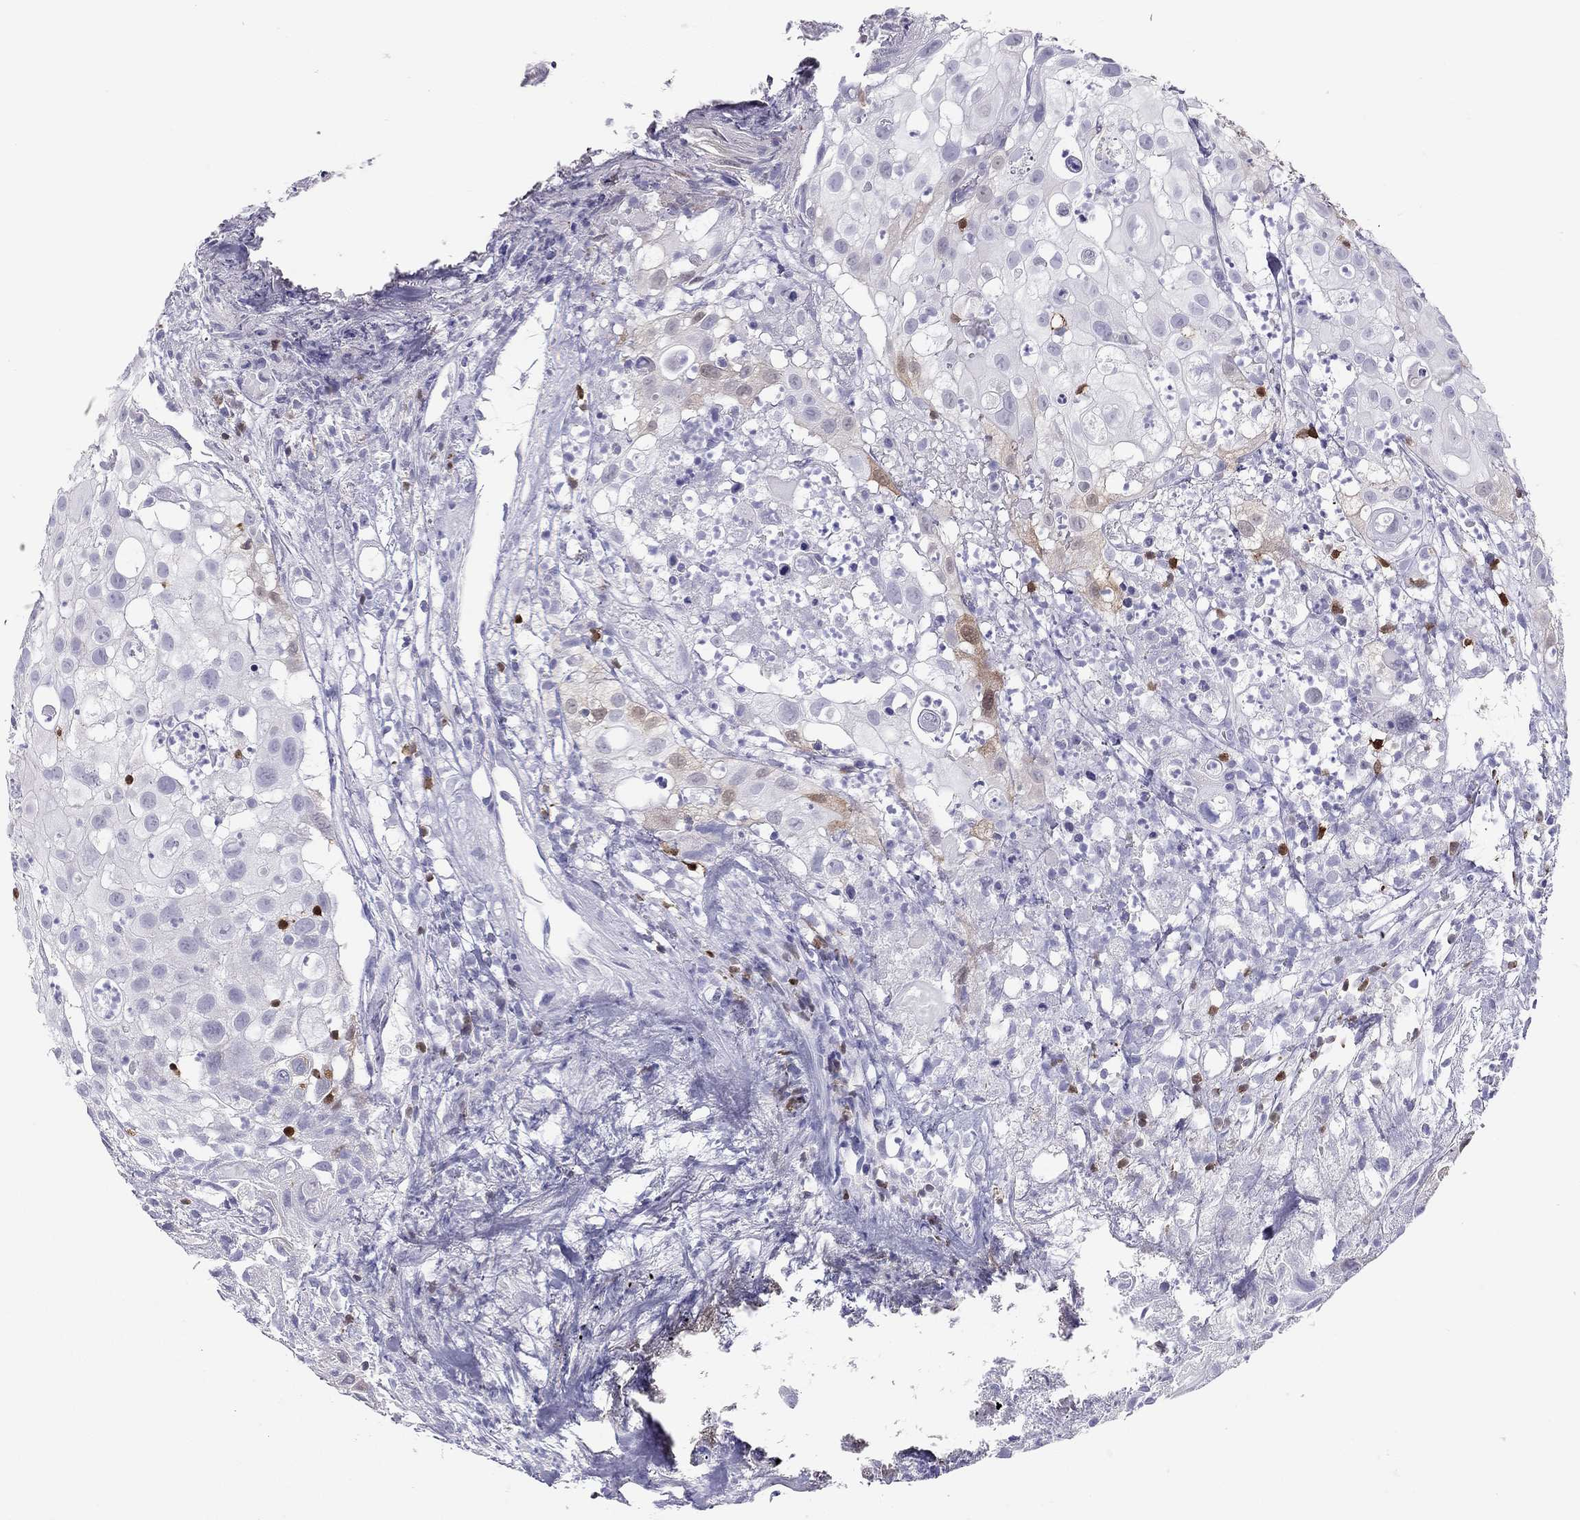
{"staining": {"intensity": "moderate", "quantity": "<25%", "location": "cytoplasmic/membranous"}, "tissue": "urothelial cancer", "cell_type": "Tumor cells", "image_type": "cancer", "snomed": [{"axis": "morphology", "description": "Urothelial carcinoma, High grade"}, {"axis": "topography", "description": "Urinary bladder"}], "caption": "An immunohistochemistry (IHC) histopathology image of tumor tissue is shown. Protein staining in brown labels moderate cytoplasmic/membranous positivity in urothelial carcinoma (high-grade) within tumor cells.", "gene": "SH2D2A", "patient": {"sex": "female", "age": 79}}